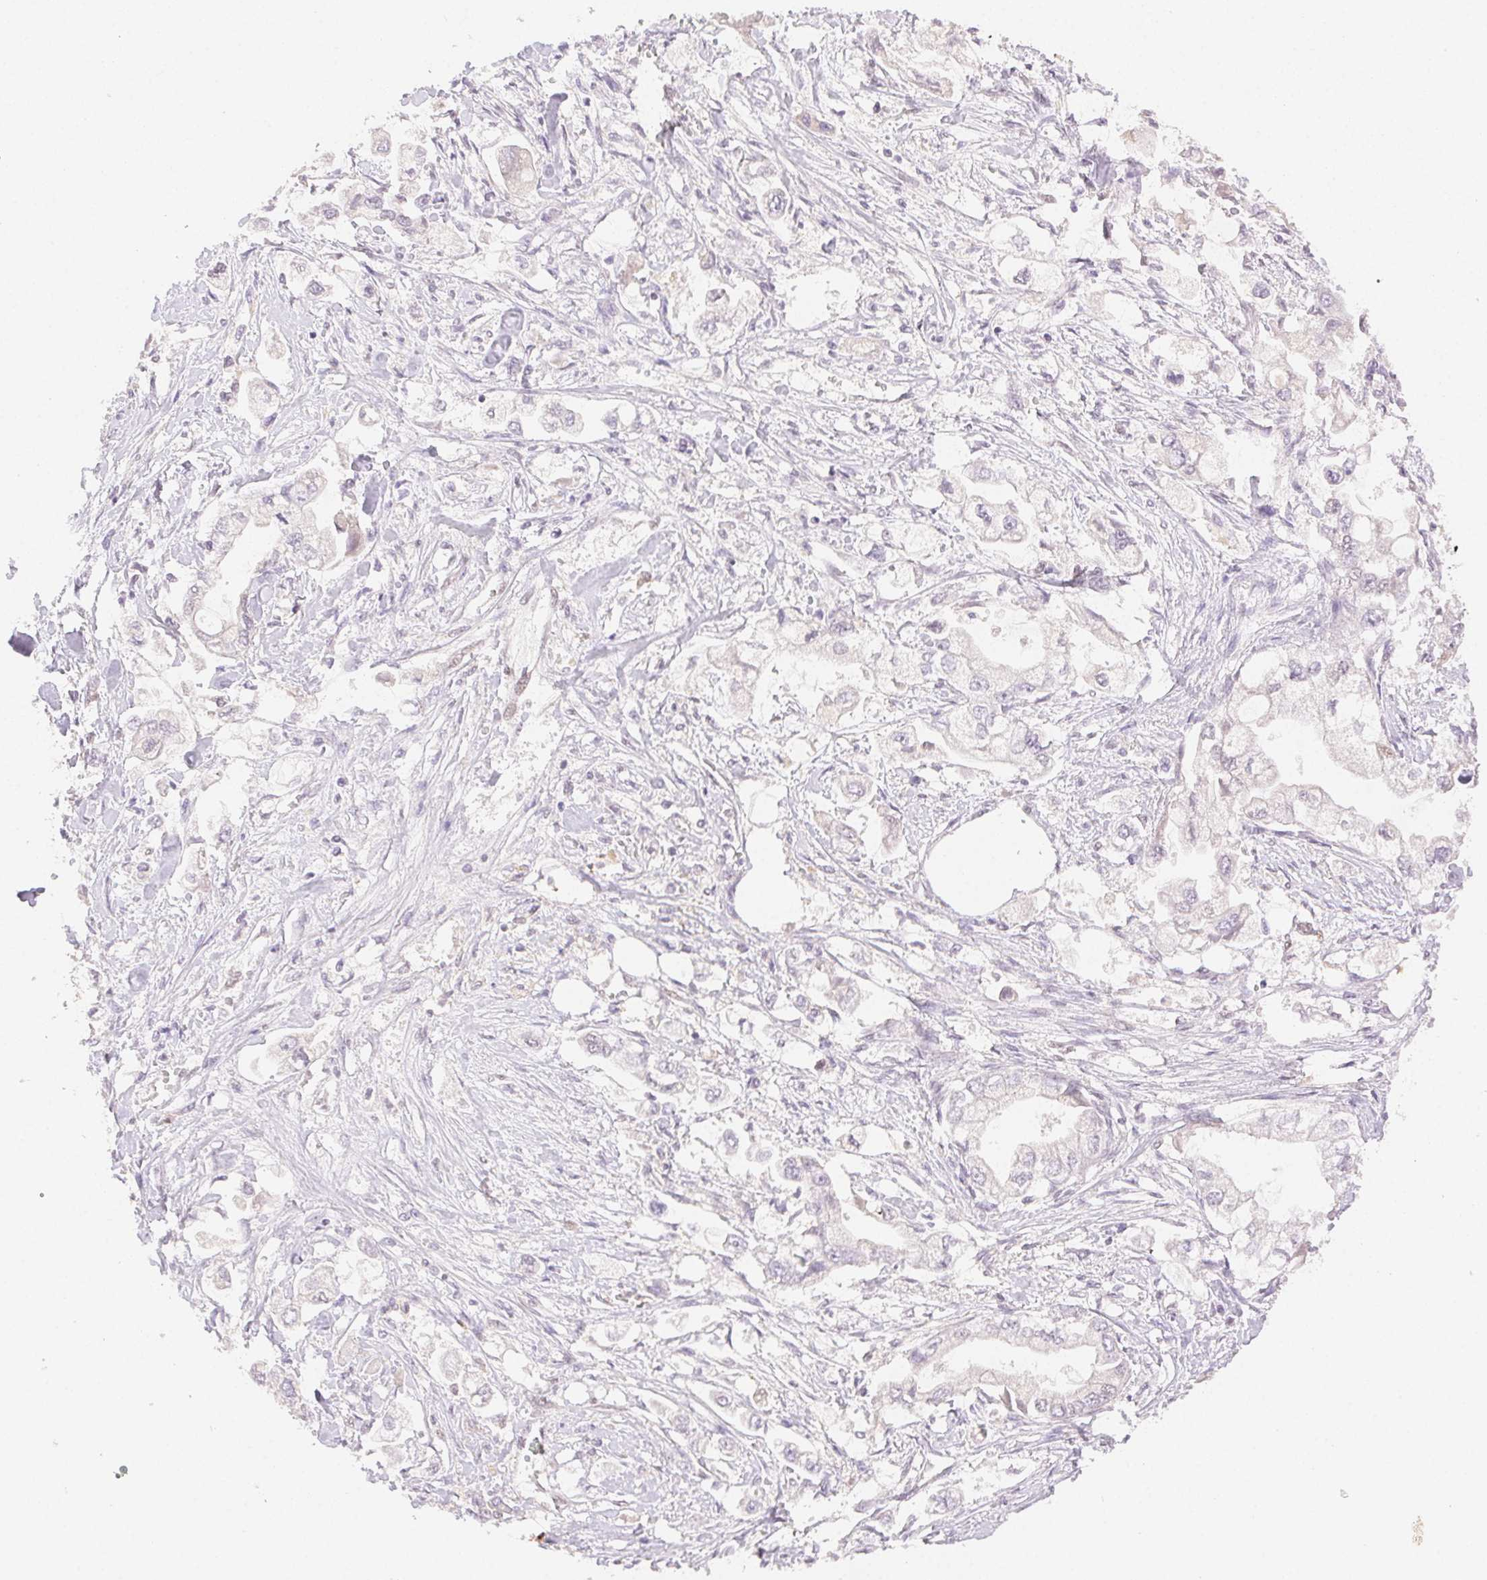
{"staining": {"intensity": "negative", "quantity": "none", "location": "none"}, "tissue": "stomach cancer", "cell_type": "Tumor cells", "image_type": "cancer", "snomed": [{"axis": "morphology", "description": "Adenocarcinoma, NOS"}, {"axis": "topography", "description": "Stomach"}], "caption": "IHC of human stomach cancer (adenocarcinoma) shows no expression in tumor cells.", "gene": "H2AZ2", "patient": {"sex": "male", "age": 62}}